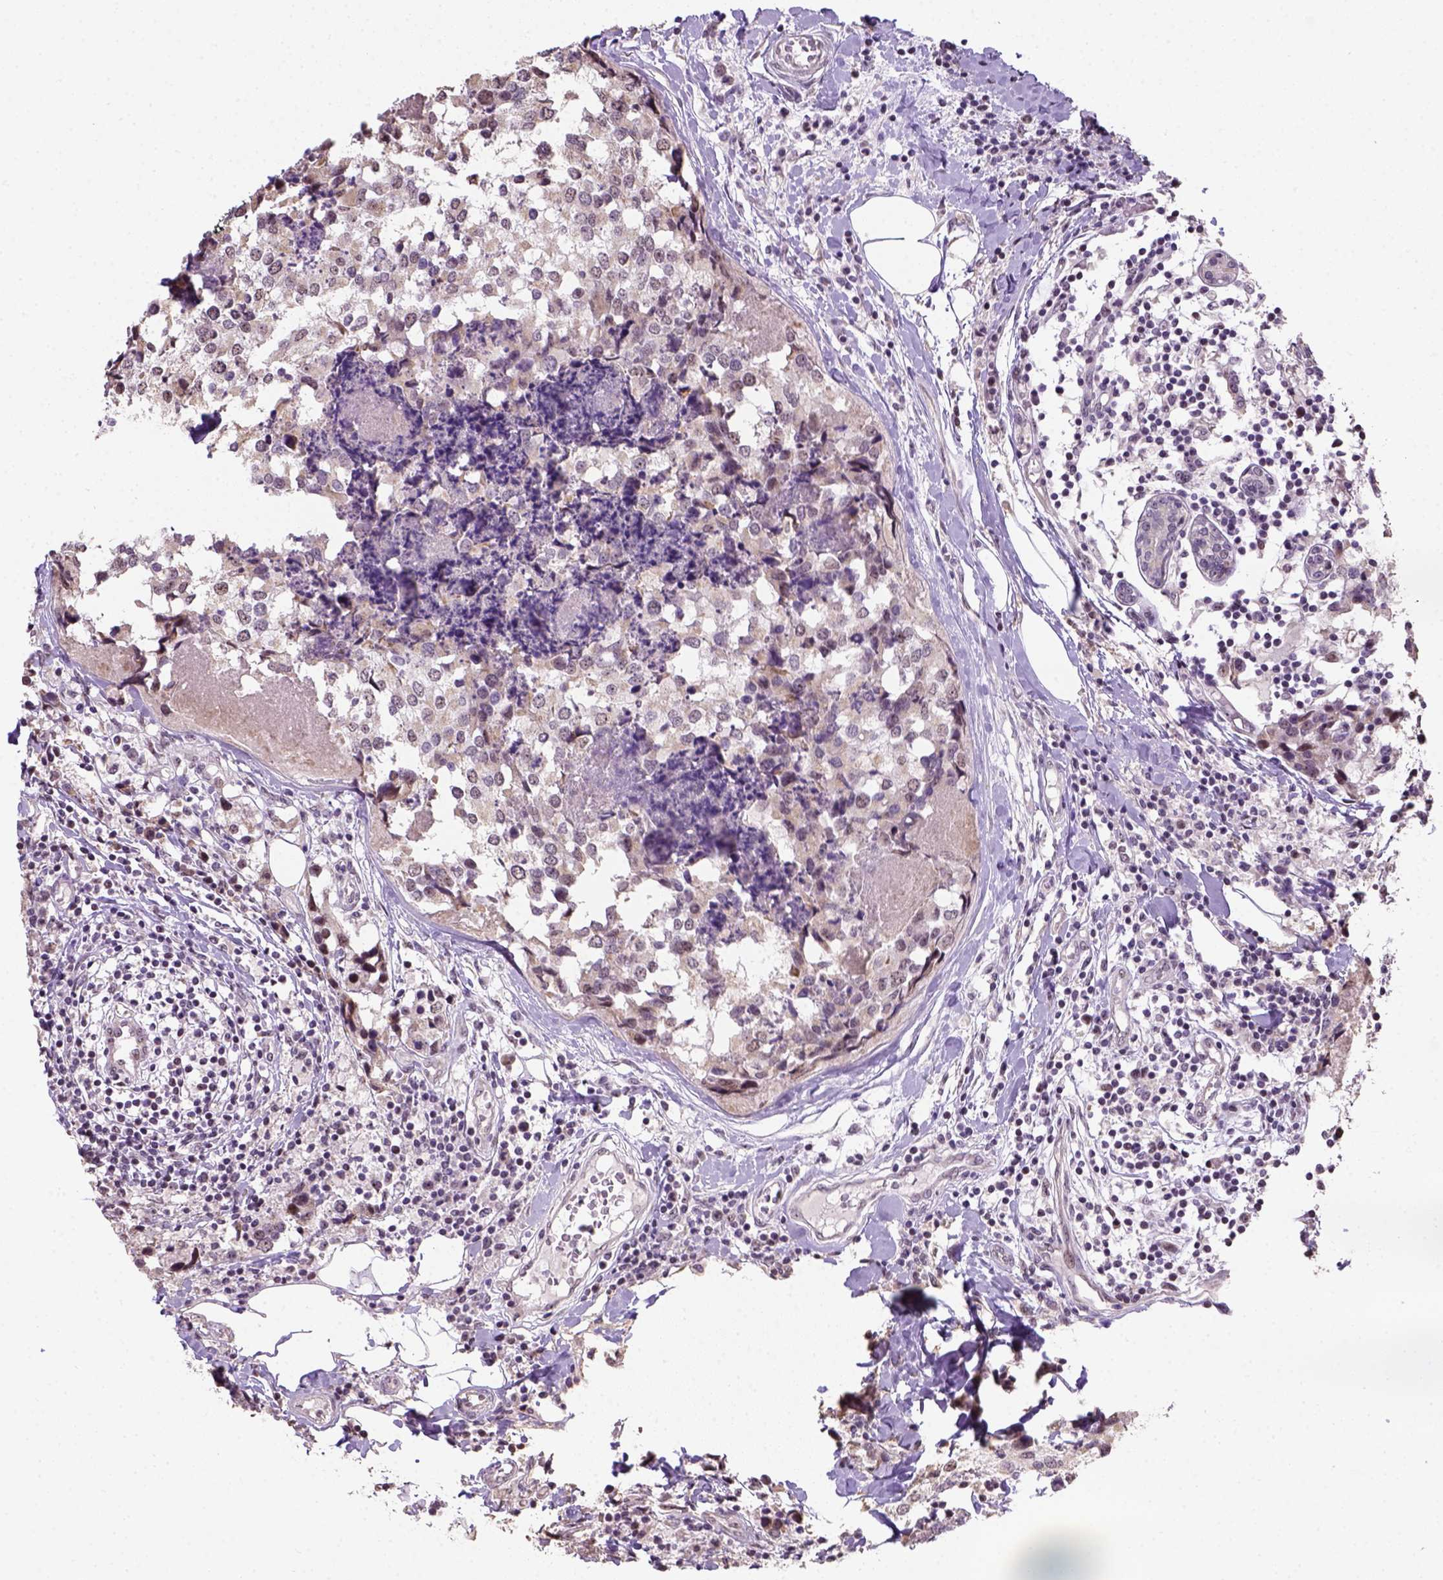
{"staining": {"intensity": "negative", "quantity": "none", "location": "none"}, "tissue": "breast cancer", "cell_type": "Tumor cells", "image_type": "cancer", "snomed": [{"axis": "morphology", "description": "Lobular carcinoma"}, {"axis": "topography", "description": "Breast"}], "caption": "Immunohistochemistry (IHC) of human breast lobular carcinoma exhibits no positivity in tumor cells.", "gene": "DDX50", "patient": {"sex": "female", "age": 59}}